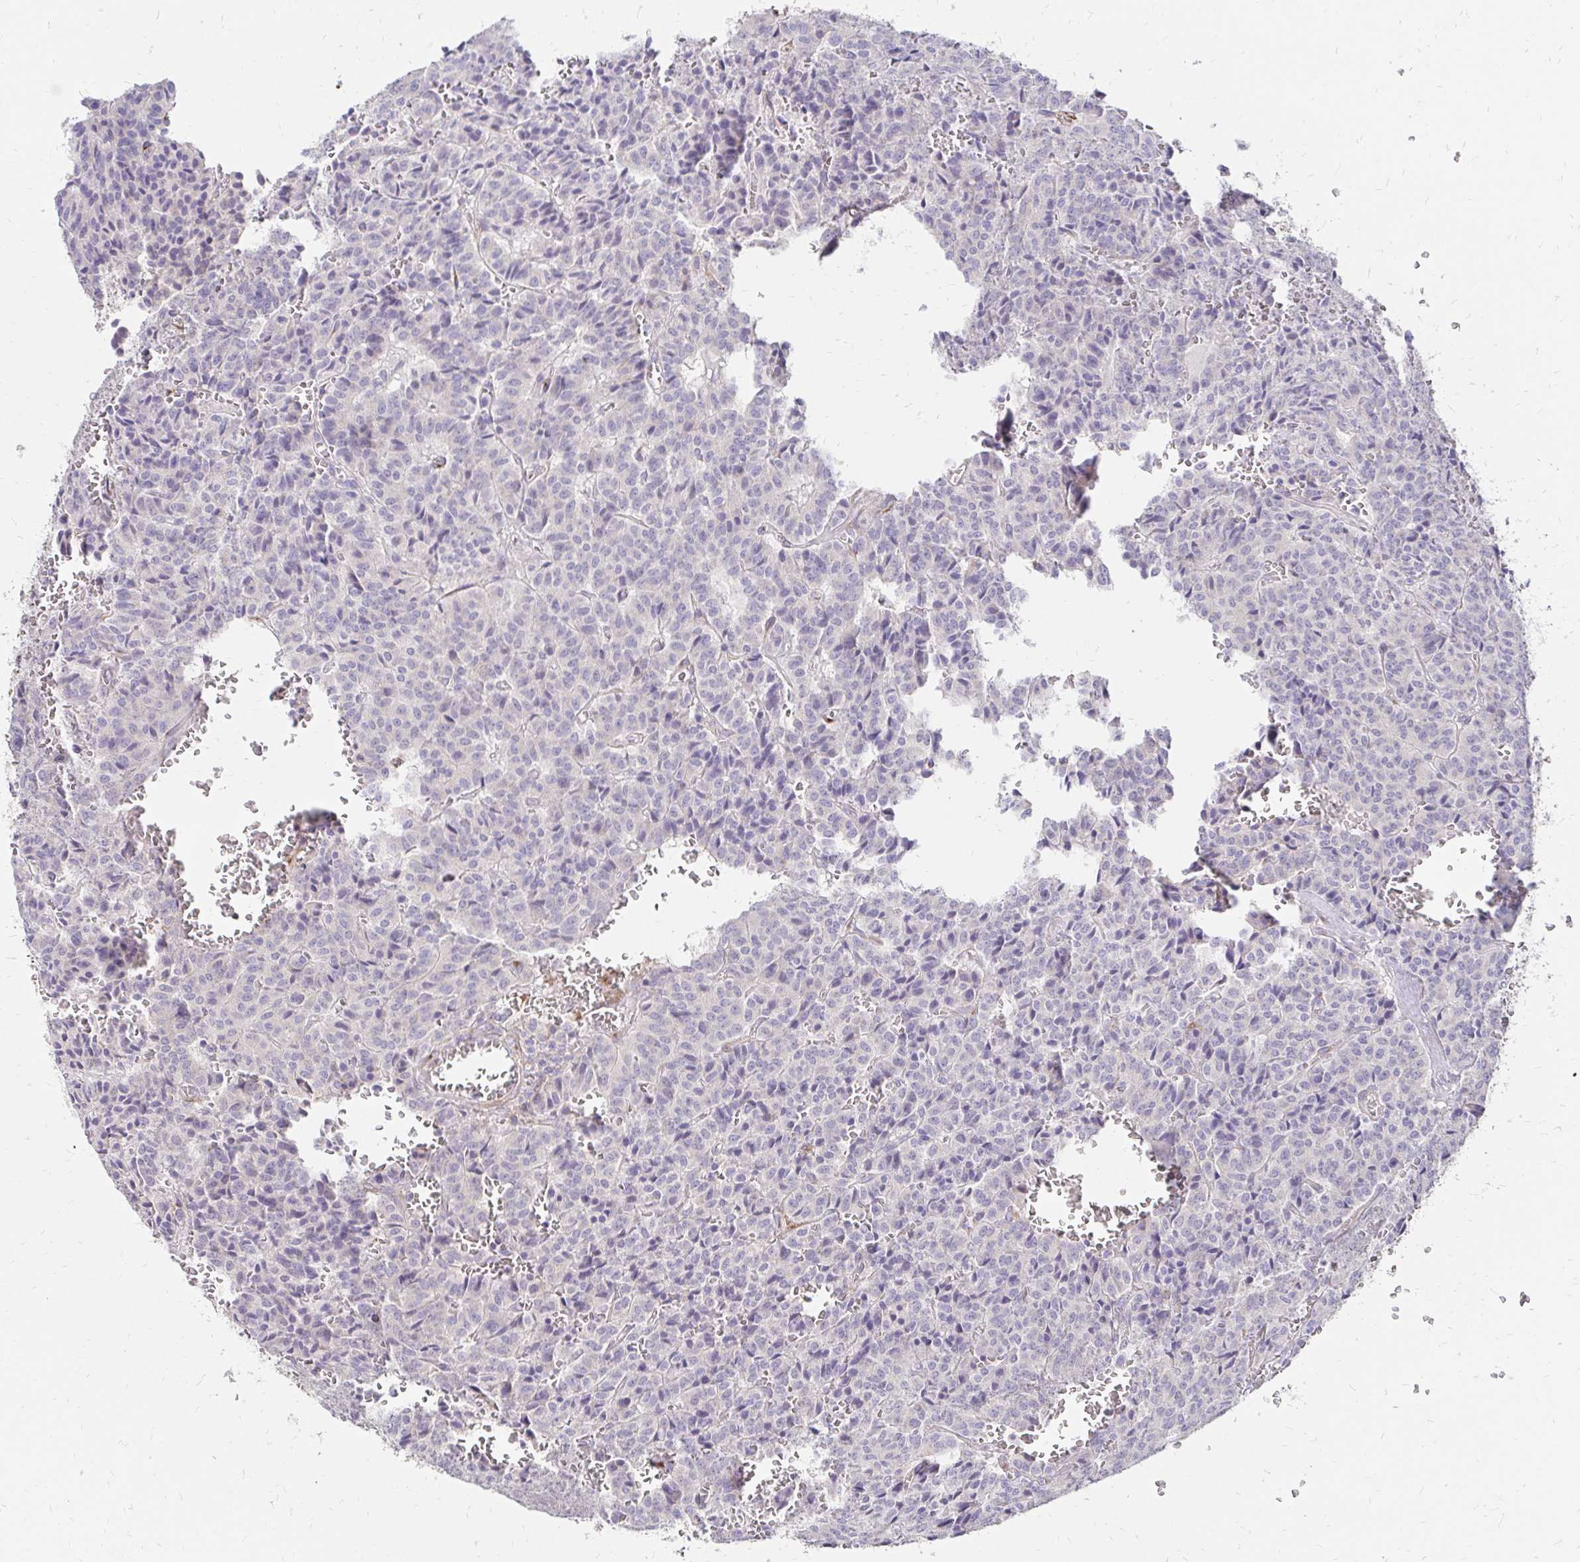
{"staining": {"intensity": "negative", "quantity": "none", "location": "none"}, "tissue": "carcinoid", "cell_type": "Tumor cells", "image_type": "cancer", "snomed": [{"axis": "morphology", "description": "Carcinoid, malignant, NOS"}, {"axis": "topography", "description": "Lung"}], "caption": "DAB immunohistochemical staining of human carcinoid displays no significant positivity in tumor cells.", "gene": "PRIMA1", "patient": {"sex": "male", "age": 70}}